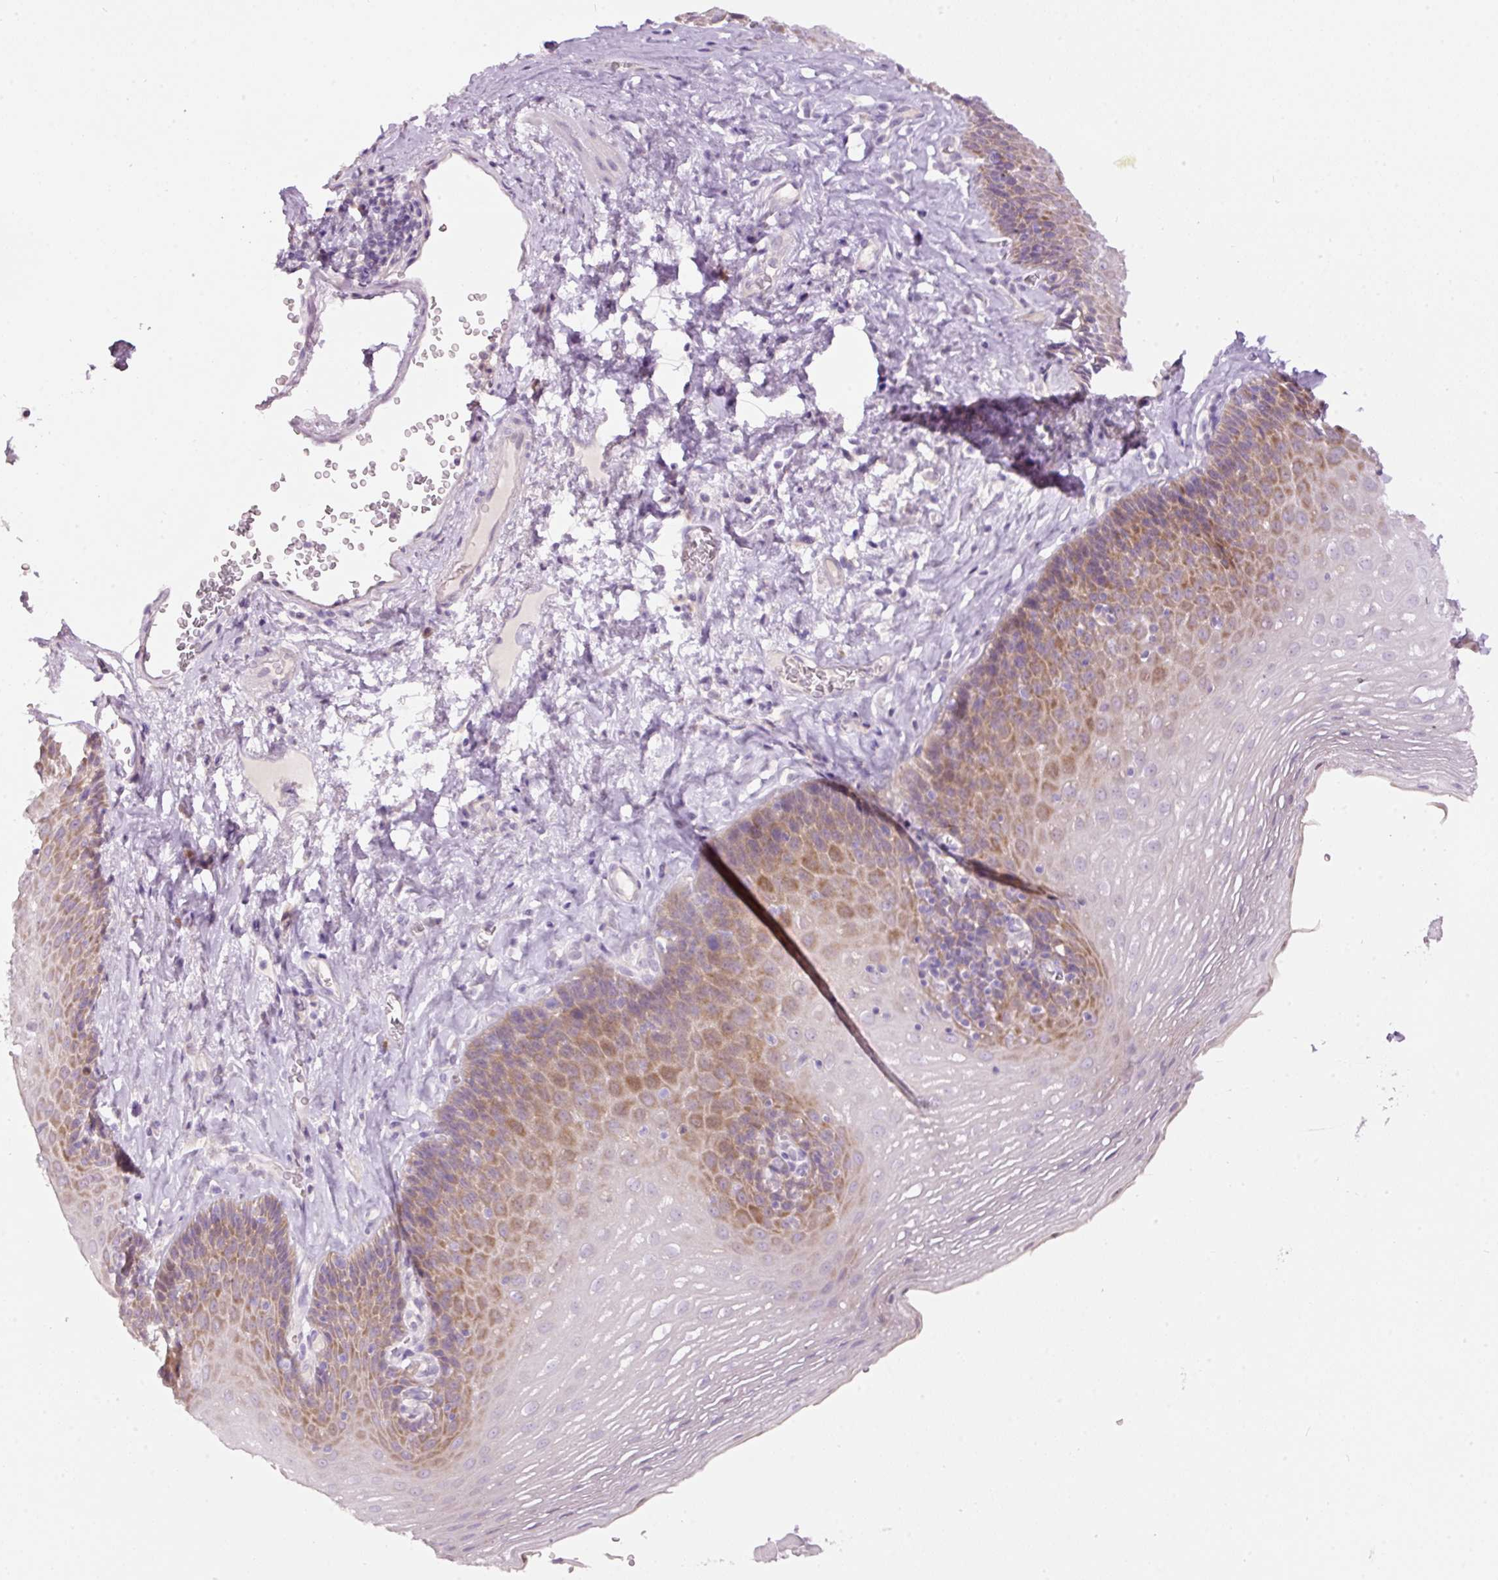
{"staining": {"intensity": "moderate", "quantity": "25%-75%", "location": "cytoplasmic/membranous"}, "tissue": "esophagus", "cell_type": "Squamous epithelial cells", "image_type": "normal", "snomed": [{"axis": "morphology", "description": "Normal tissue, NOS"}, {"axis": "topography", "description": "Esophagus"}], "caption": "Immunohistochemistry (IHC) micrograph of normal human esophagus stained for a protein (brown), which exhibits medium levels of moderate cytoplasmic/membranous staining in about 25%-75% of squamous epithelial cells.", "gene": "RSPO2", "patient": {"sex": "female", "age": 66}}